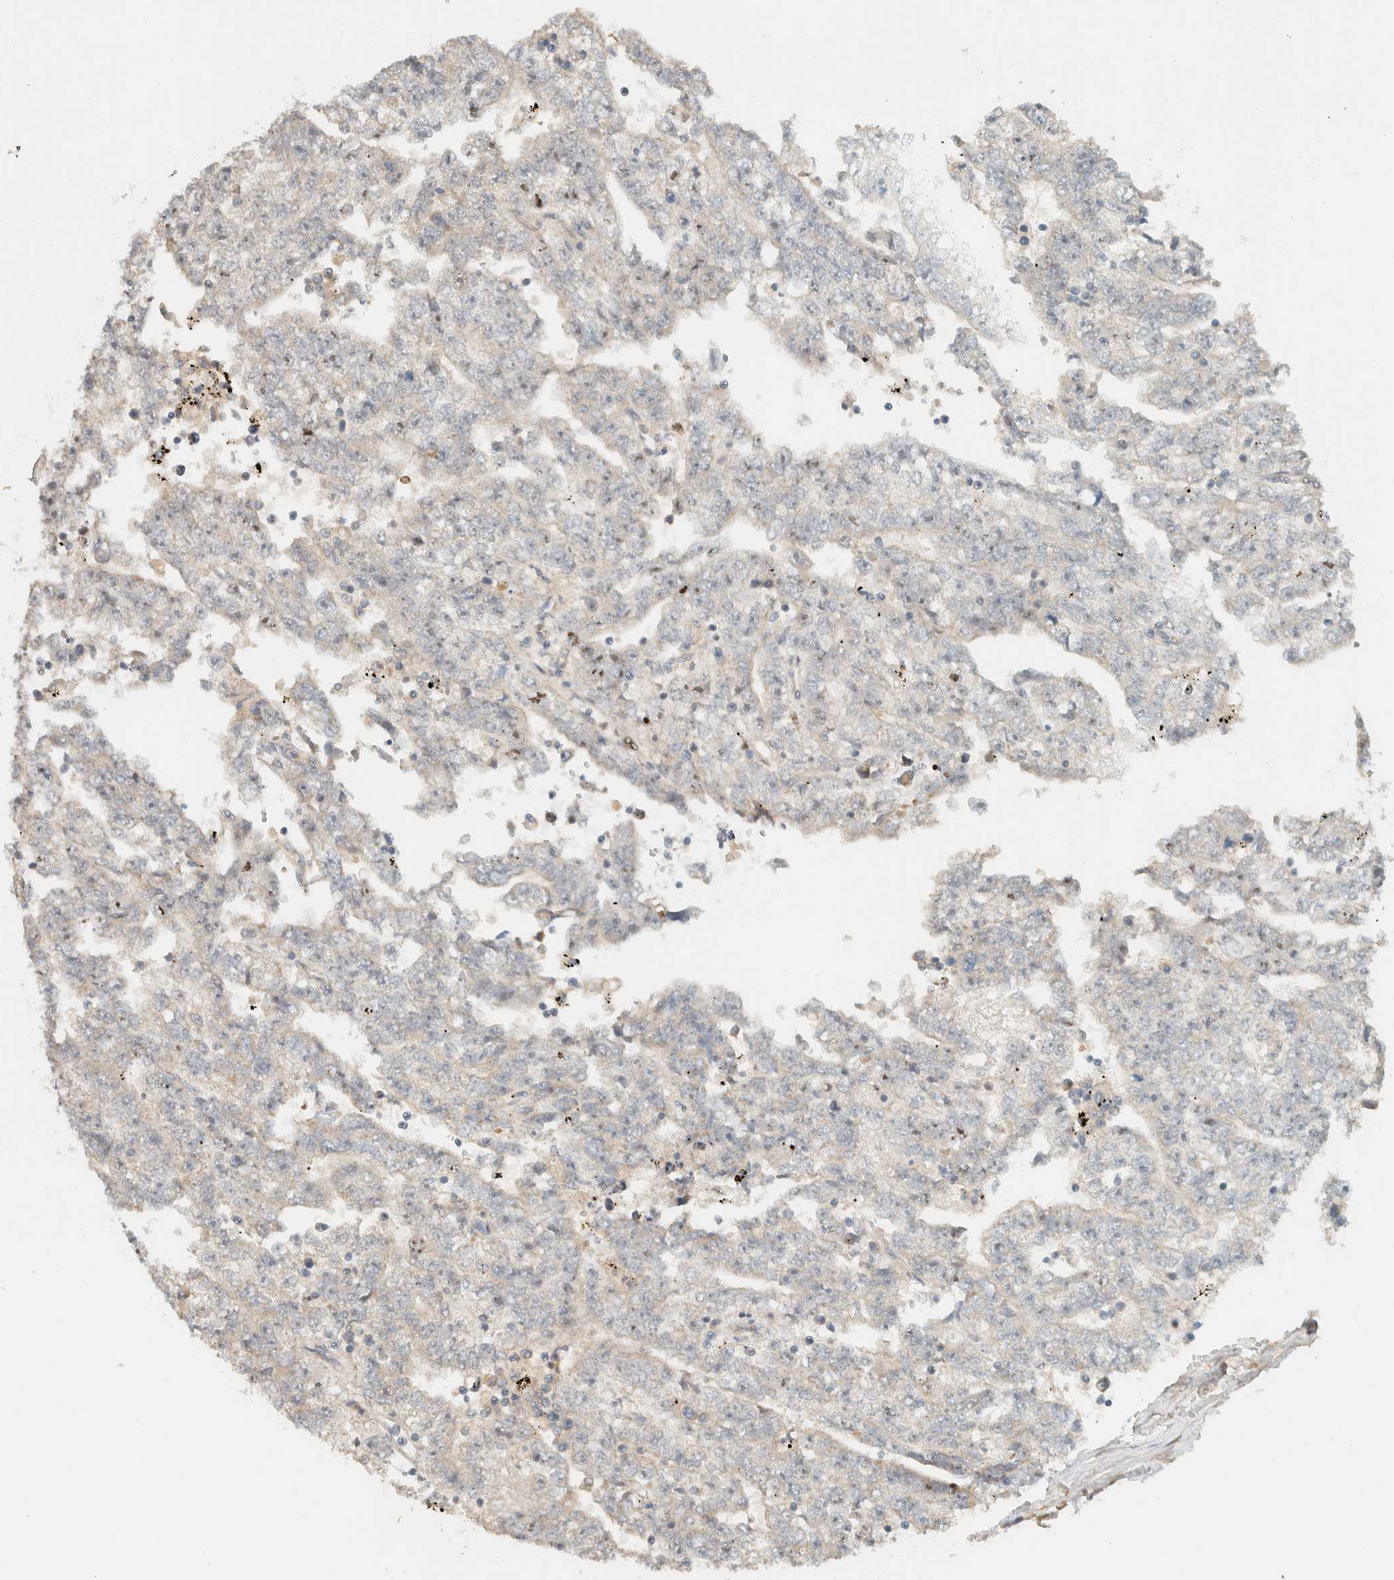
{"staining": {"intensity": "weak", "quantity": "<25%", "location": "cytoplasmic/membranous"}, "tissue": "testis cancer", "cell_type": "Tumor cells", "image_type": "cancer", "snomed": [{"axis": "morphology", "description": "Carcinoma, Embryonal, NOS"}, {"axis": "topography", "description": "Testis"}], "caption": "Tumor cells are negative for brown protein staining in testis cancer. (DAB (3,3'-diaminobenzidine) IHC visualized using brightfield microscopy, high magnification).", "gene": "CCDC171", "patient": {"sex": "male", "age": 25}}